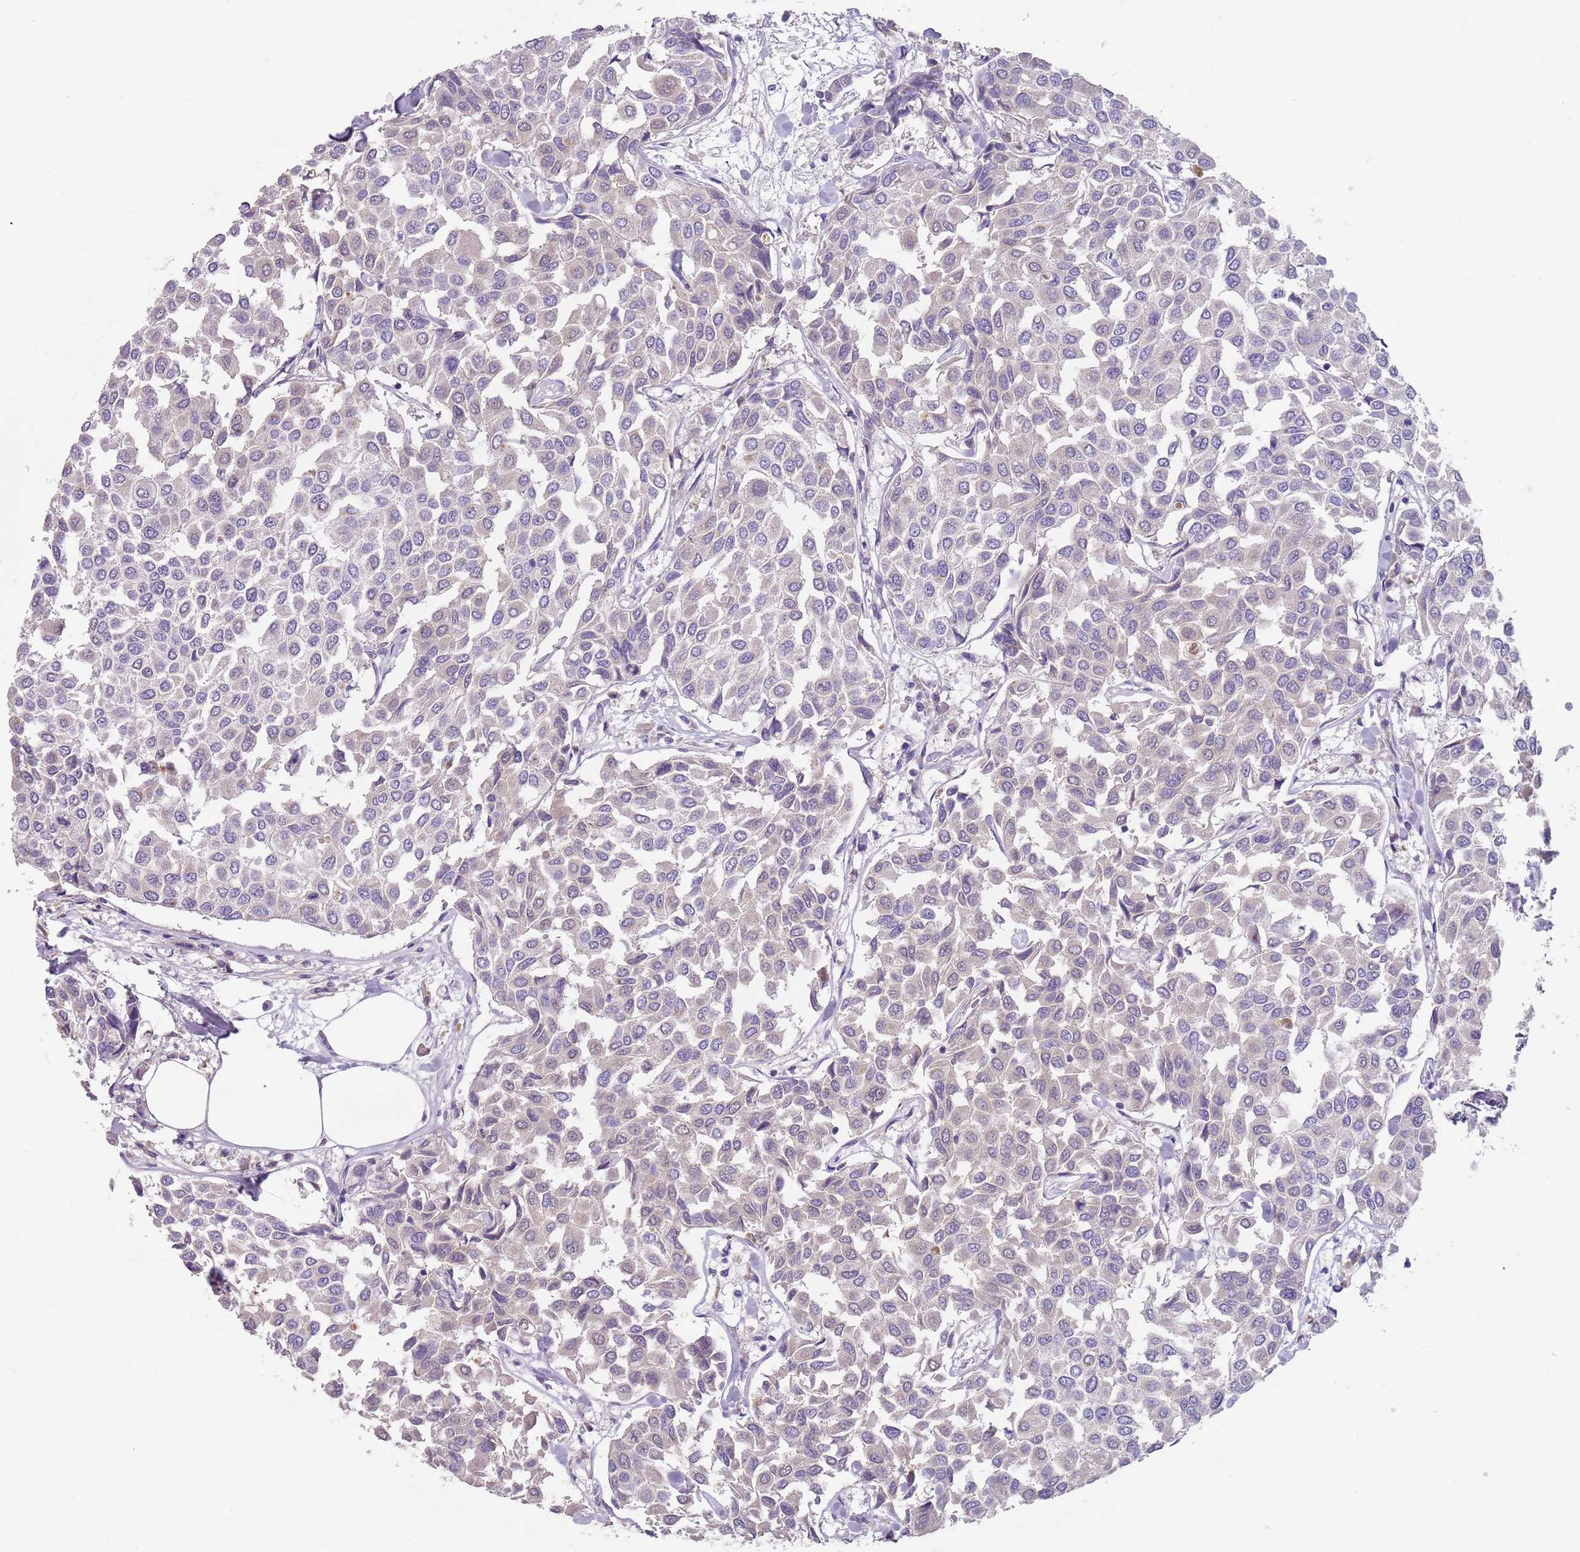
{"staining": {"intensity": "negative", "quantity": "none", "location": "none"}, "tissue": "breast cancer", "cell_type": "Tumor cells", "image_type": "cancer", "snomed": [{"axis": "morphology", "description": "Duct carcinoma"}, {"axis": "topography", "description": "Breast"}], "caption": "DAB immunohistochemical staining of breast infiltrating ductal carcinoma shows no significant expression in tumor cells. (Brightfield microscopy of DAB (3,3'-diaminobenzidine) immunohistochemistry at high magnification).", "gene": "TMEM251", "patient": {"sex": "female", "age": 55}}